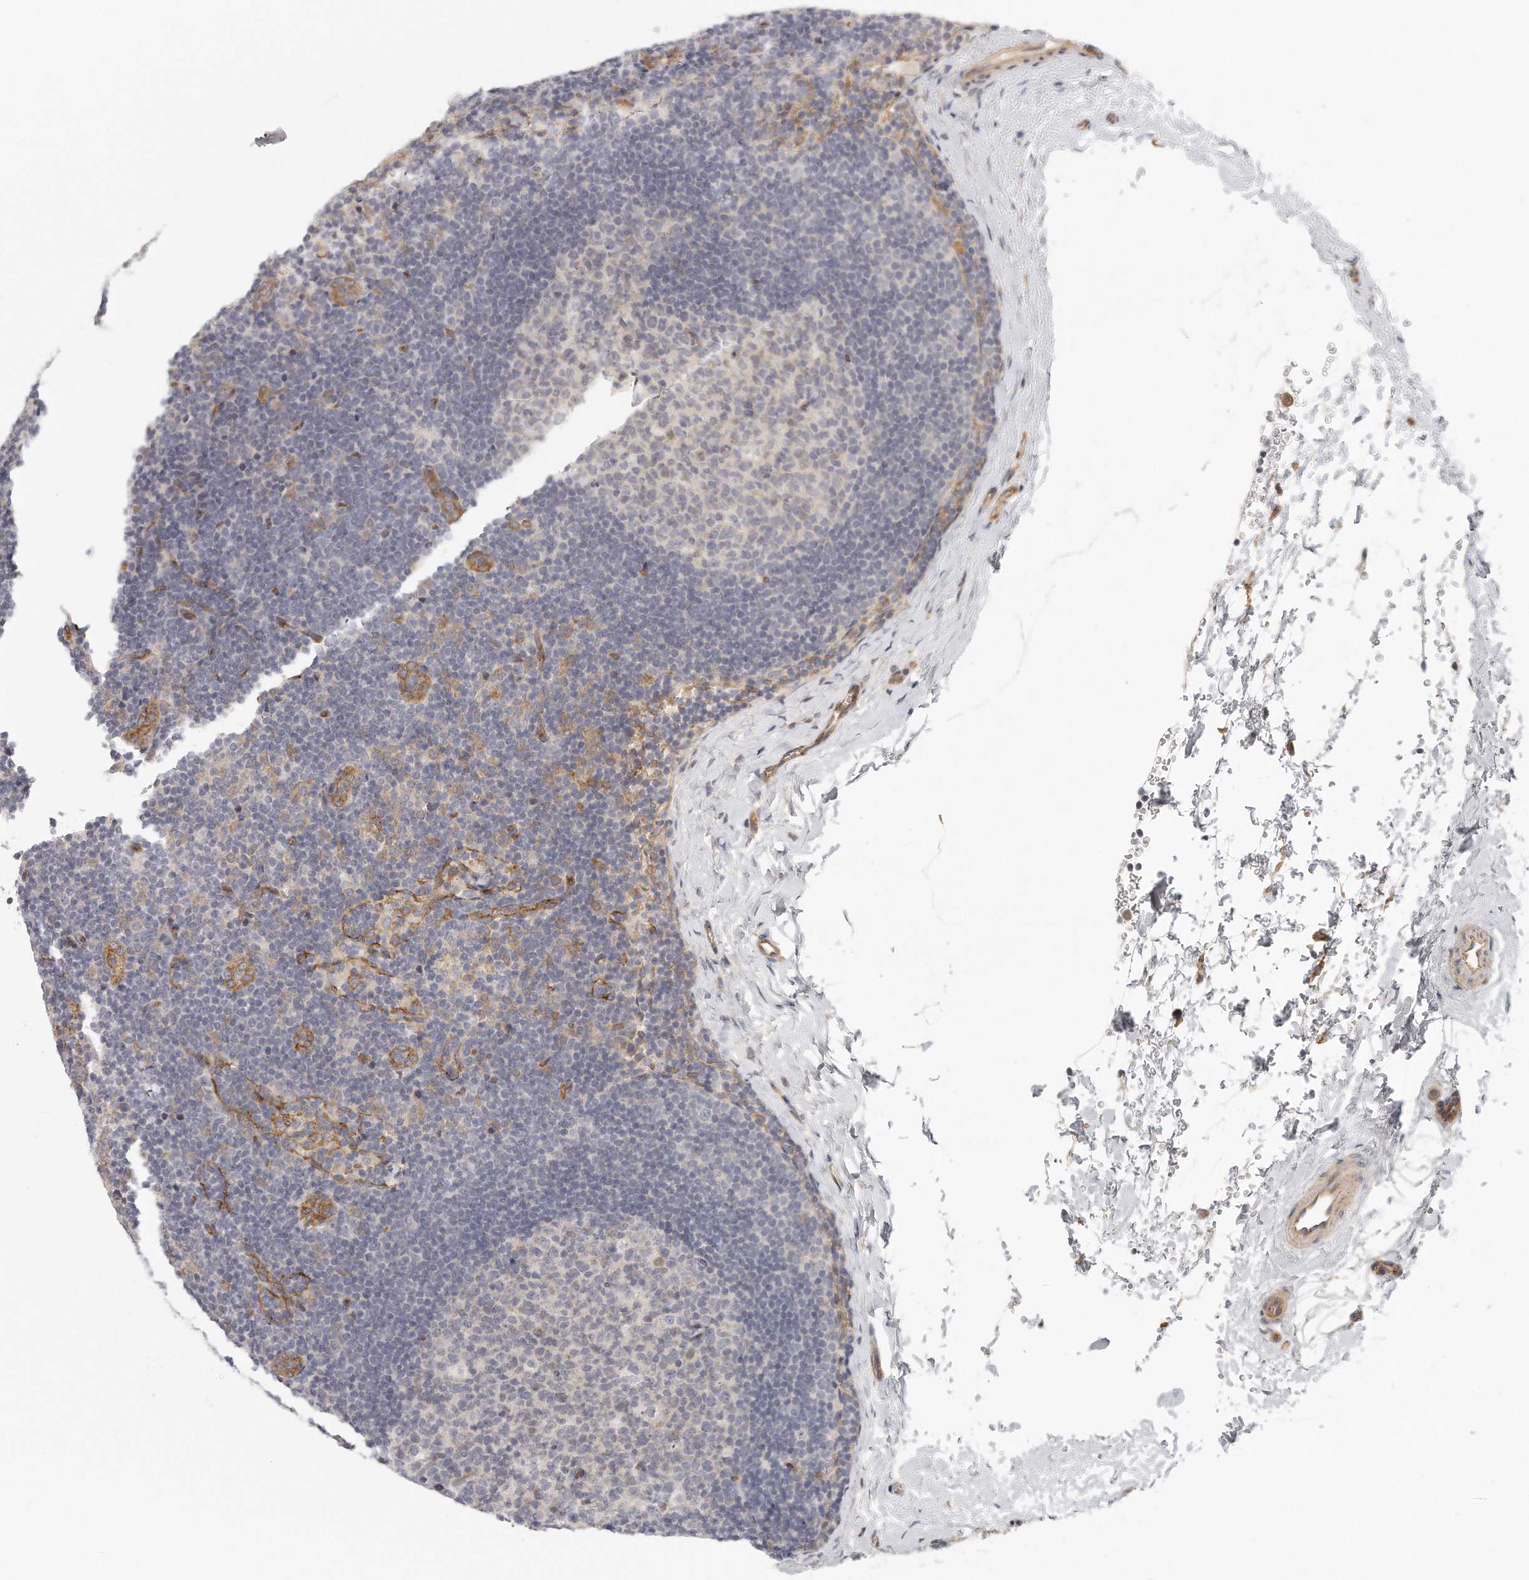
{"staining": {"intensity": "negative", "quantity": "none", "location": "none"}, "tissue": "lymph node", "cell_type": "Germinal center cells", "image_type": "normal", "snomed": [{"axis": "morphology", "description": "Normal tissue, NOS"}, {"axis": "topography", "description": "Lymph node"}], "caption": "Lymph node was stained to show a protein in brown. There is no significant staining in germinal center cells. Brightfield microscopy of IHC stained with DAB (brown) and hematoxylin (blue), captured at high magnification.", "gene": "MTERF4", "patient": {"sex": "female", "age": 22}}